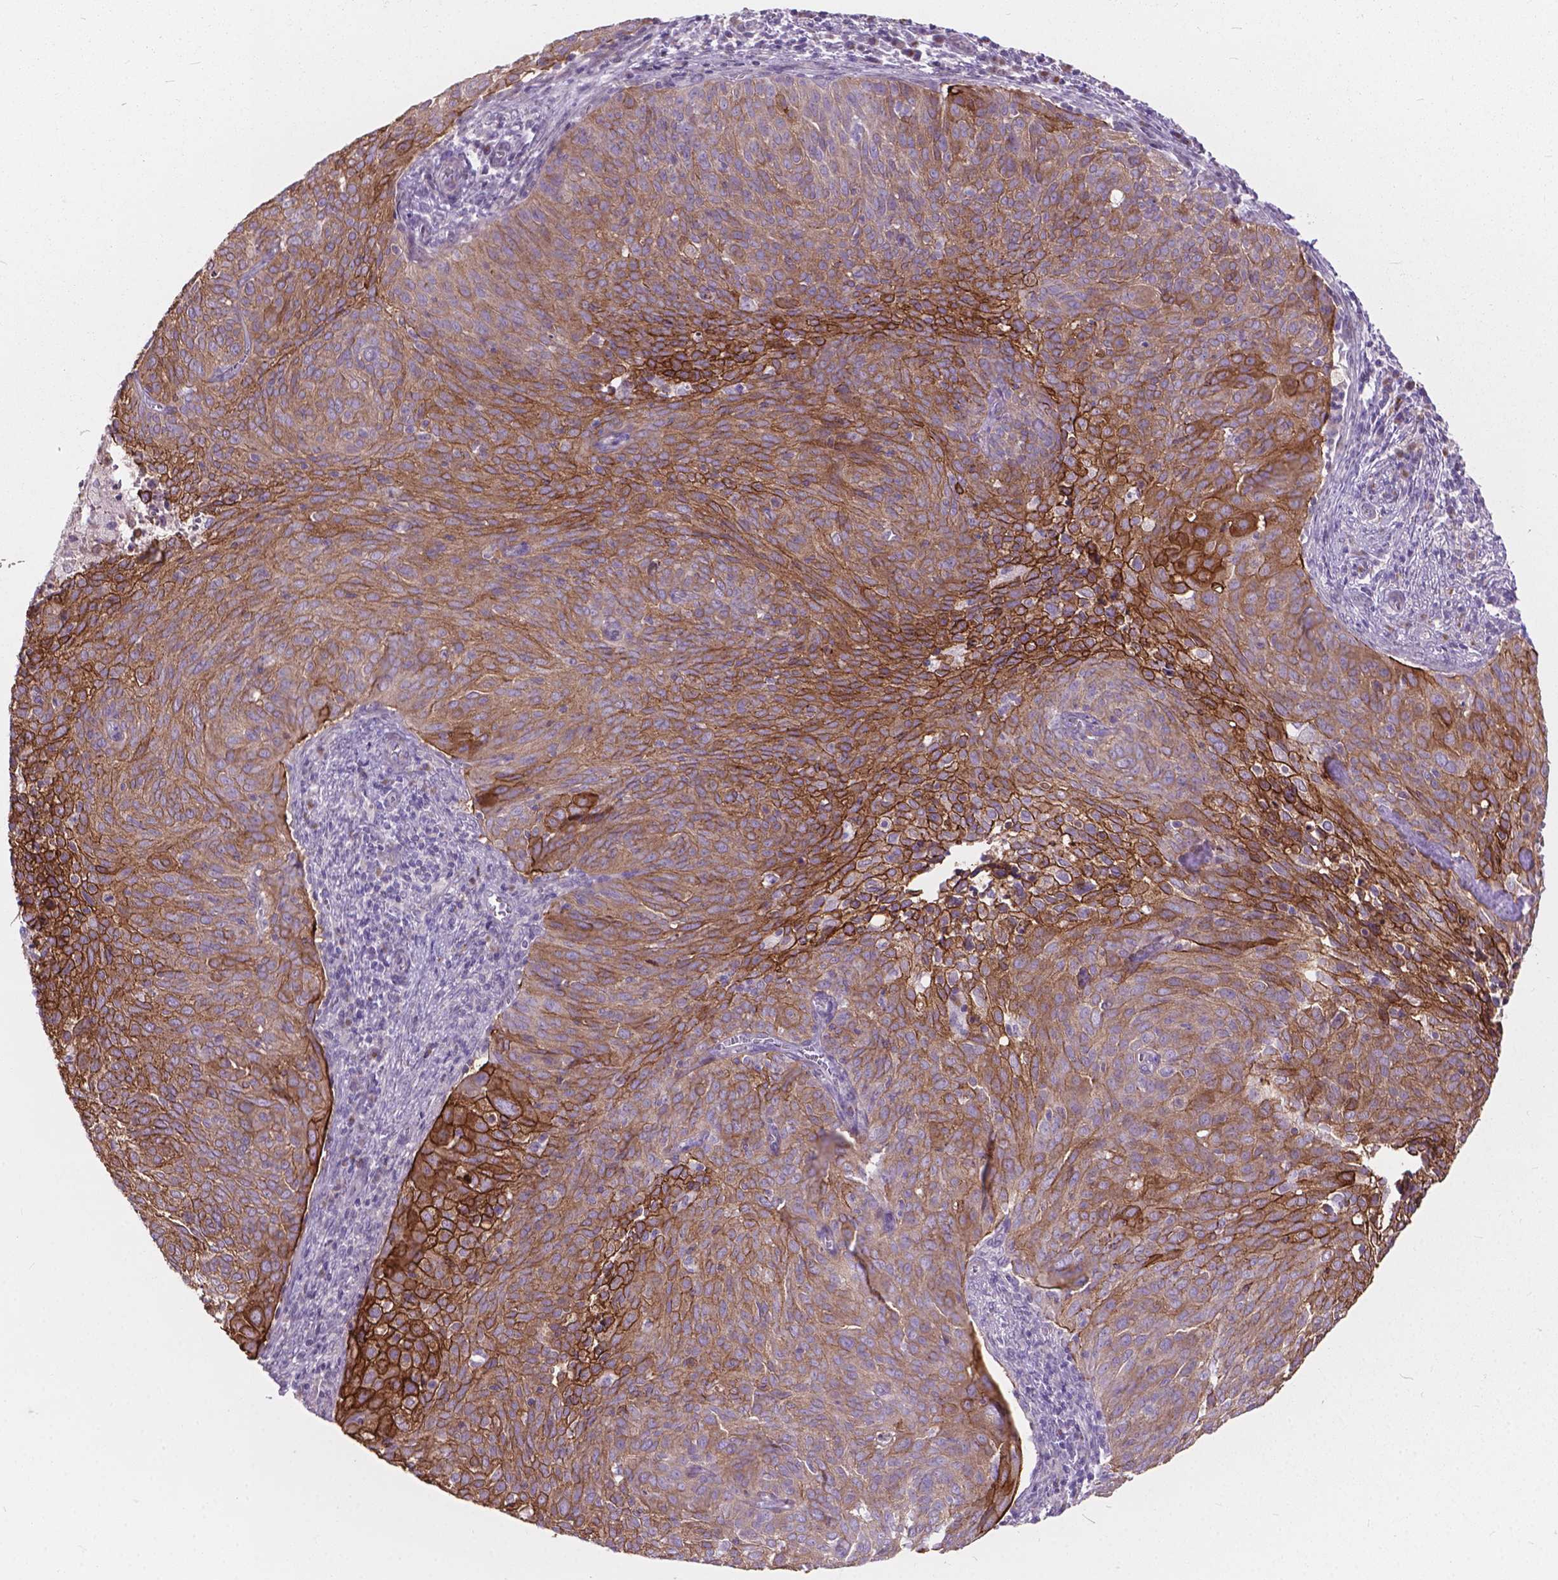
{"staining": {"intensity": "moderate", "quantity": "25%-75%", "location": "cytoplasmic/membranous"}, "tissue": "cervical cancer", "cell_type": "Tumor cells", "image_type": "cancer", "snomed": [{"axis": "morphology", "description": "Squamous cell carcinoma, NOS"}, {"axis": "topography", "description": "Cervix"}], "caption": "This image displays cervical cancer stained with immunohistochemistry to label a protein in brown. The cytoplasmic/membranous of tumor cells show moderate positivity for the protein. Nuclei are counter-stained blue.", "gene": "MYH14", "patient": {"sex": "female", "age": 39}}